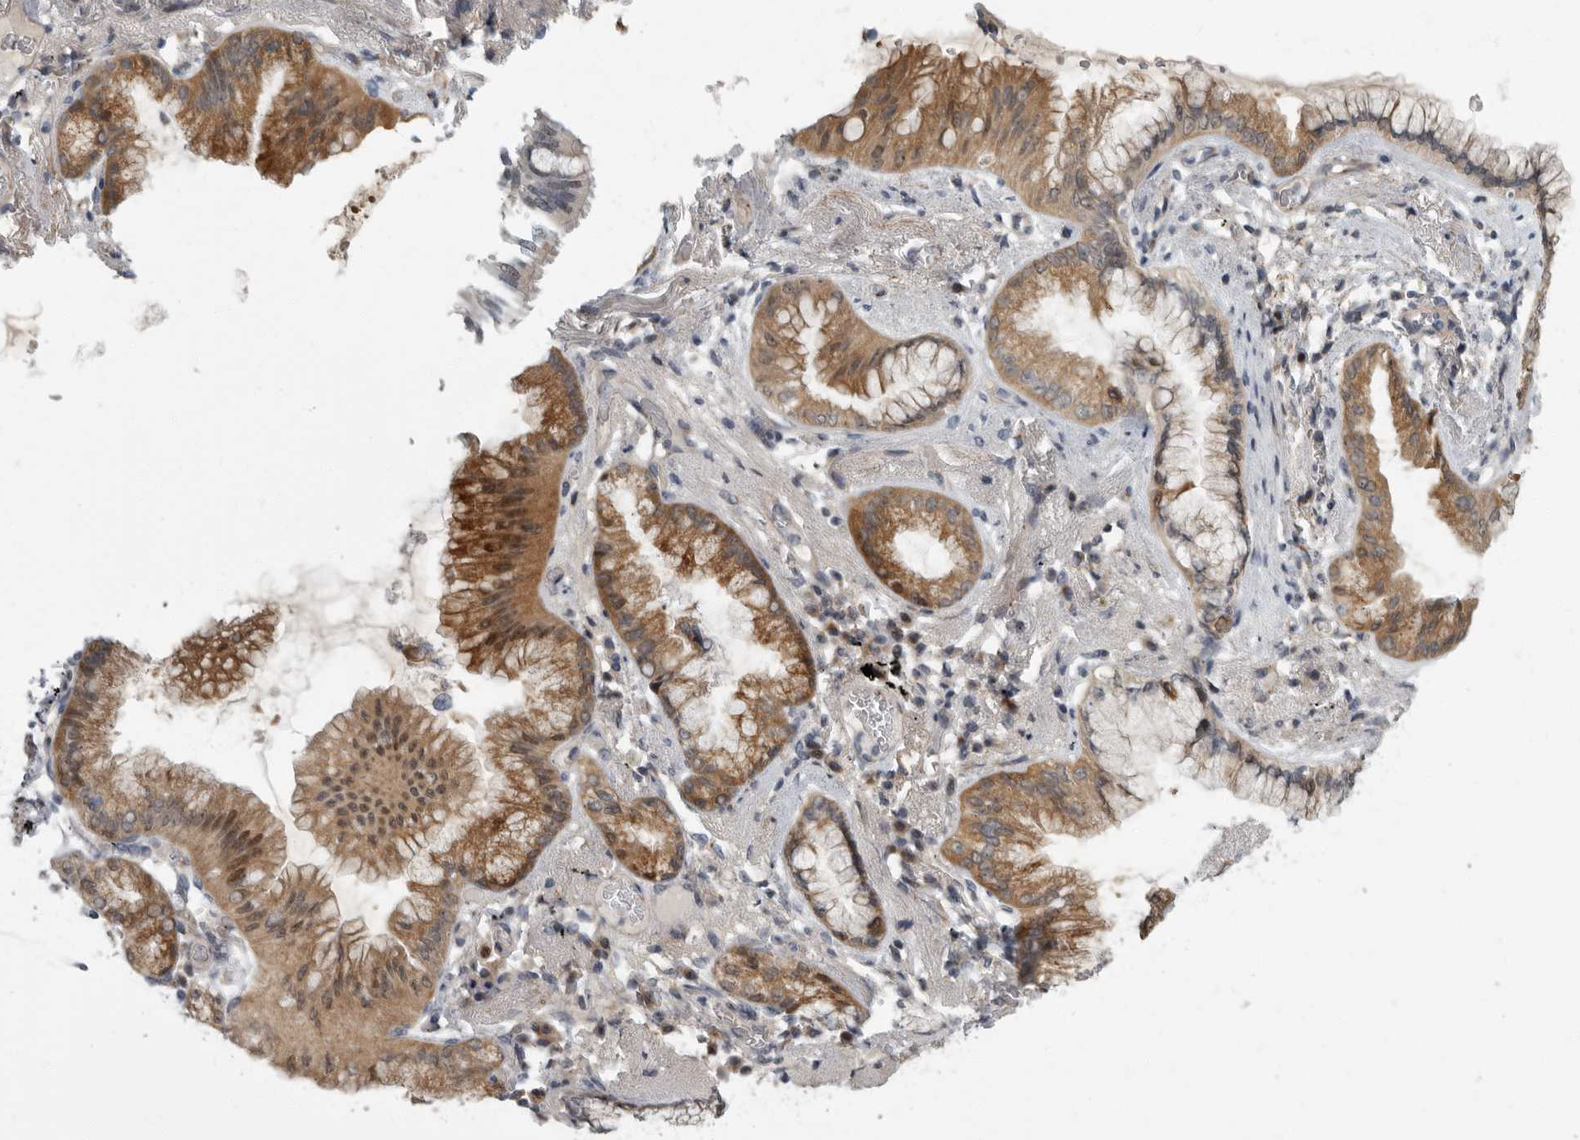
{"staining": {"intensity": "moderate", "quantity": ">75%", "location": "cytoplasmic/membranous"}, "tissue": "lung cancer", "cell_type": "Tumor cells", "image_type": "cancer", "snomed": [{"axis": "morphology", "description": "Adenocarcinoma, NOS"}, {"axis": "topography", "description": "Lung"}], "caption": "Immunohistochemistry (IHC) image of neoplastic tissue: lung cancer stained using IHC demonstrates medium levels of moderate protein expression localized specifically in the cytoplasmic/membranous of tumor cells, appearing as a cytoplasmic/membranous brown color.", "gene": "PDE7A", "patient": {"sex": "female", "age": 70}}